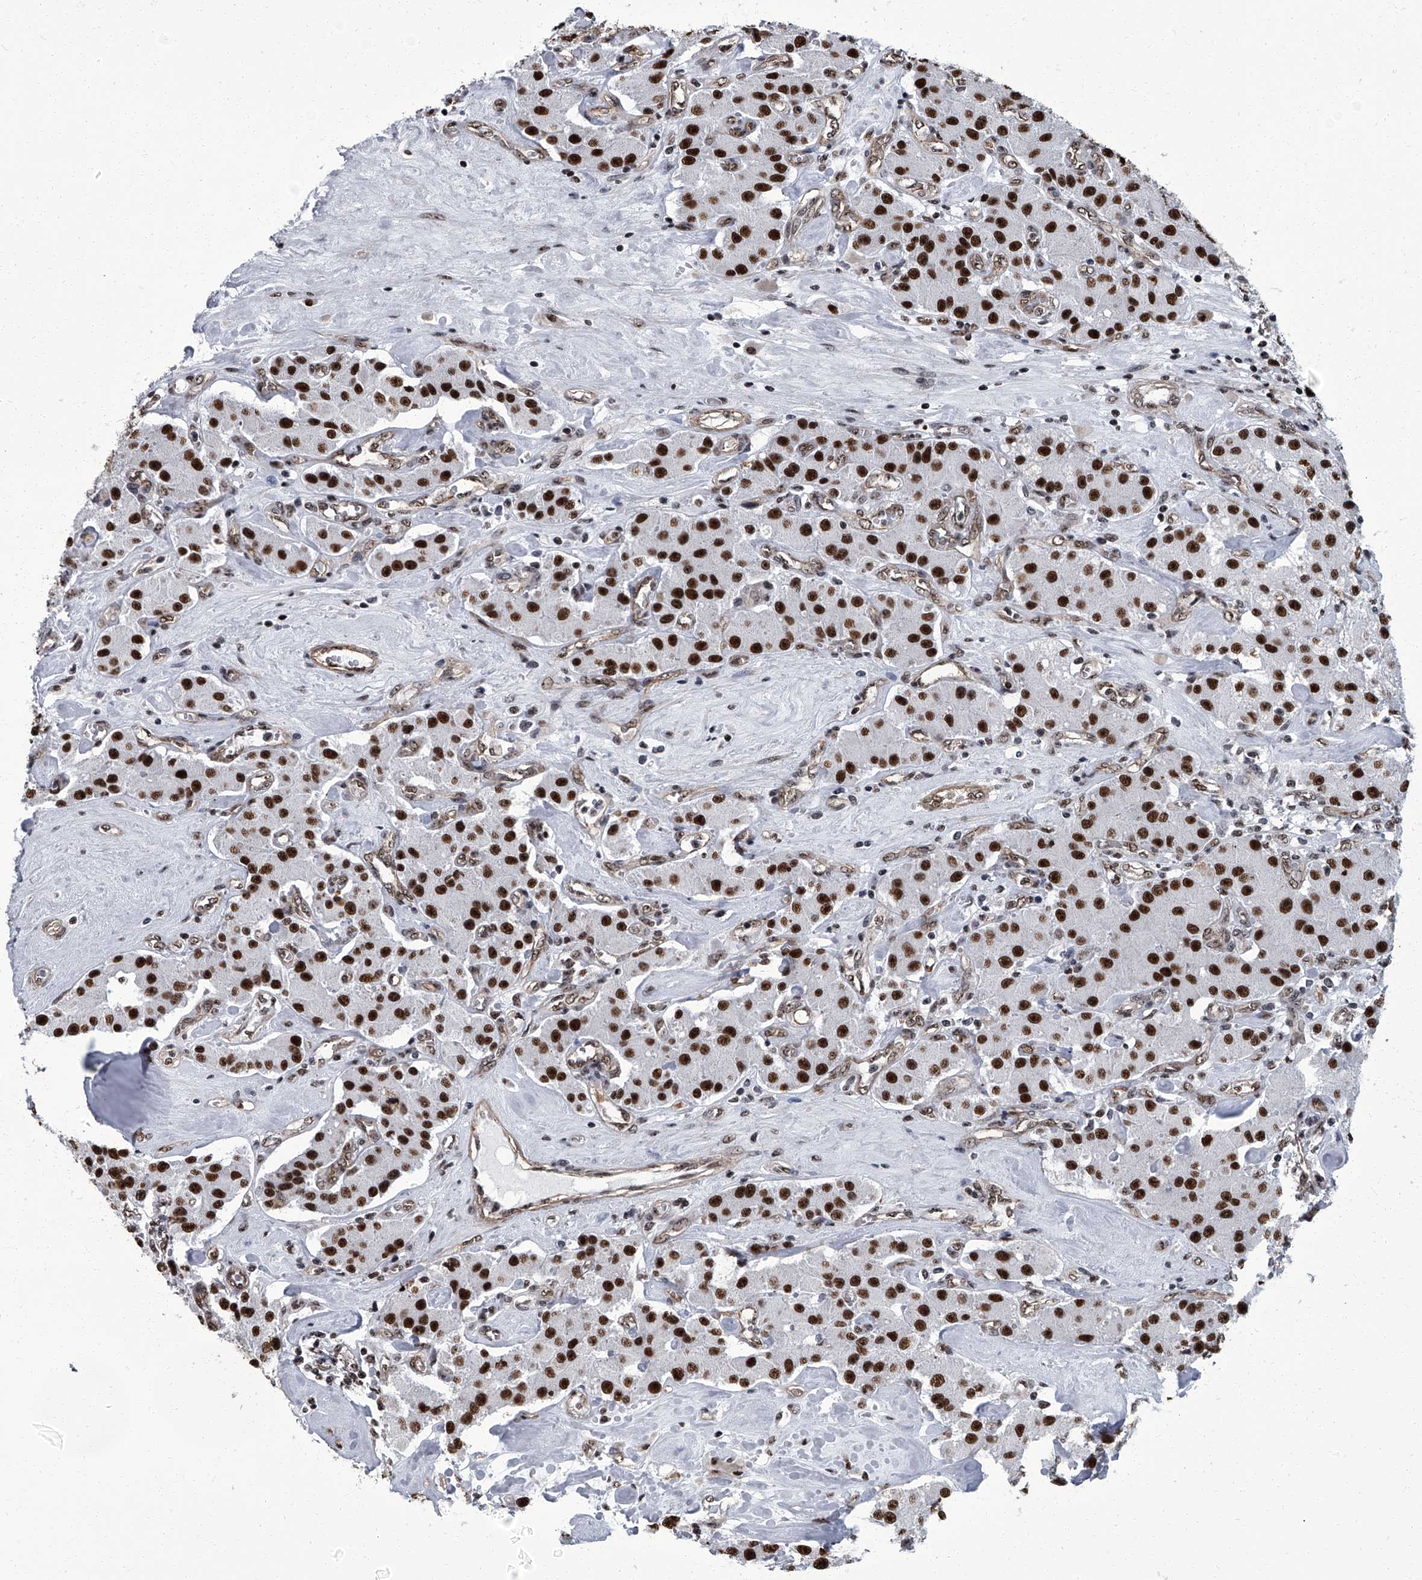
{"staining": {"intensity": "strong", "quantity": ">75%", "location": "nuclear"}, "tissue": "carcinoid", "cell_type": "Tumor cells", "image_type": "cancer", "snomed": [{"axis": "morphology", "description": "Carcinoid, malignant, NOS"}, {"axis": "topography", "description": "Pancreas"}], "caption": "Carcinoid tissue demonstrates strong nuclear staining in approximately >75% of tumor cells, visualized by immunohistochemistry.", "gene": "ZNF518B", "patient": {"sex": "male", "age": 41}}